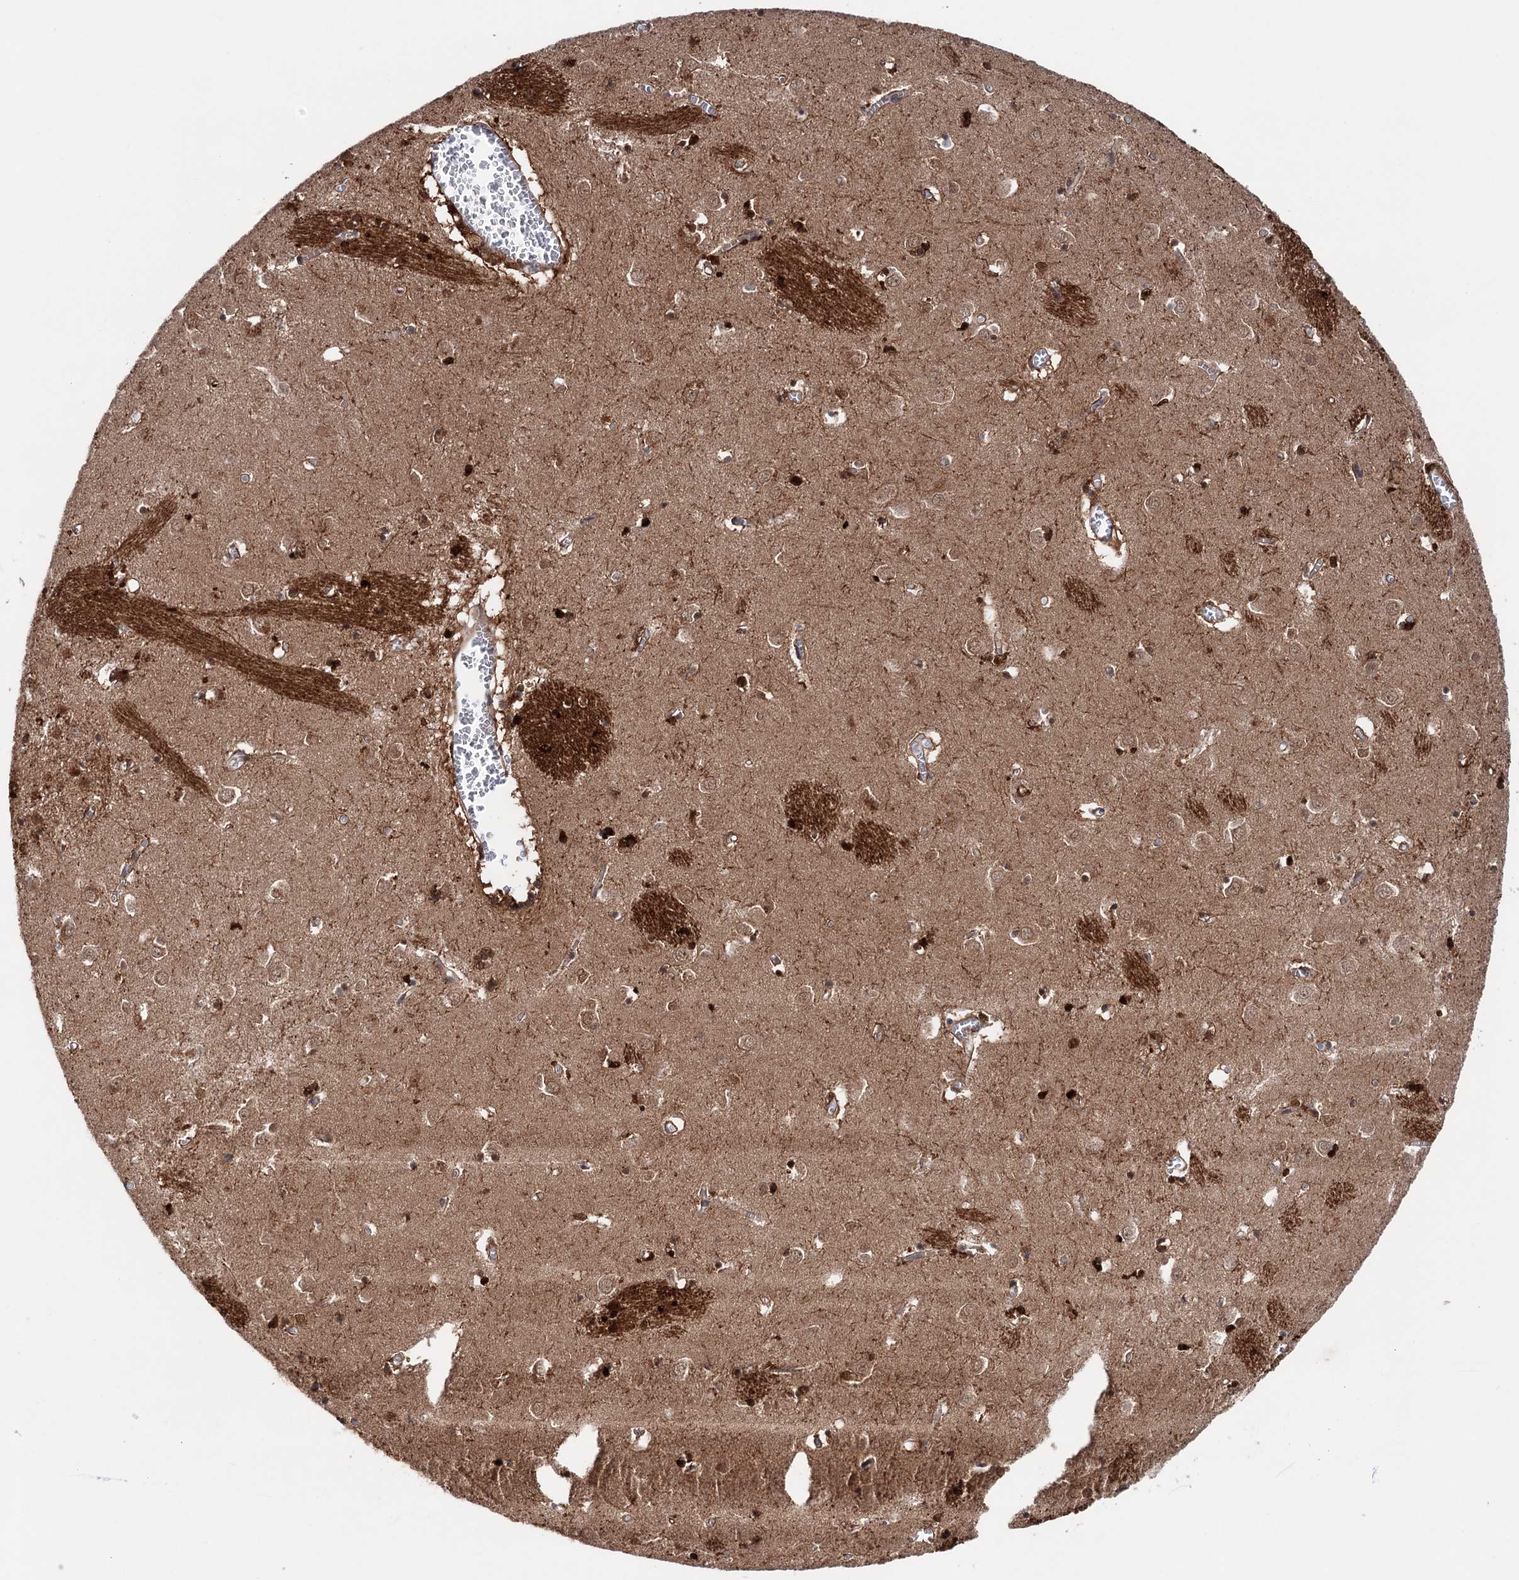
{"staining": {"intensity": "strong", "quantity": "25%-75%", "location": "cytoplasmic/membranous,nuclear"}, "tissue": "caudate", "cell_type": "Glial cells", "image_type": "normal", "snomed": [{"axis": "morphology", "description": "Normal tissue, NOS"}, {"axis": "topography", "description": "Lateral ventricle wall"}], "caption": "DAB (3,3'-diaminobenzidine) immunohistochemical staining of benign human caudate demonstrates strong cytoplasmic/membranous,nuclear protein positivity in approximately 25%-75% of glial cells.", "gene": "FAM53A", "patient": {"sex": "male", "age": 70}}